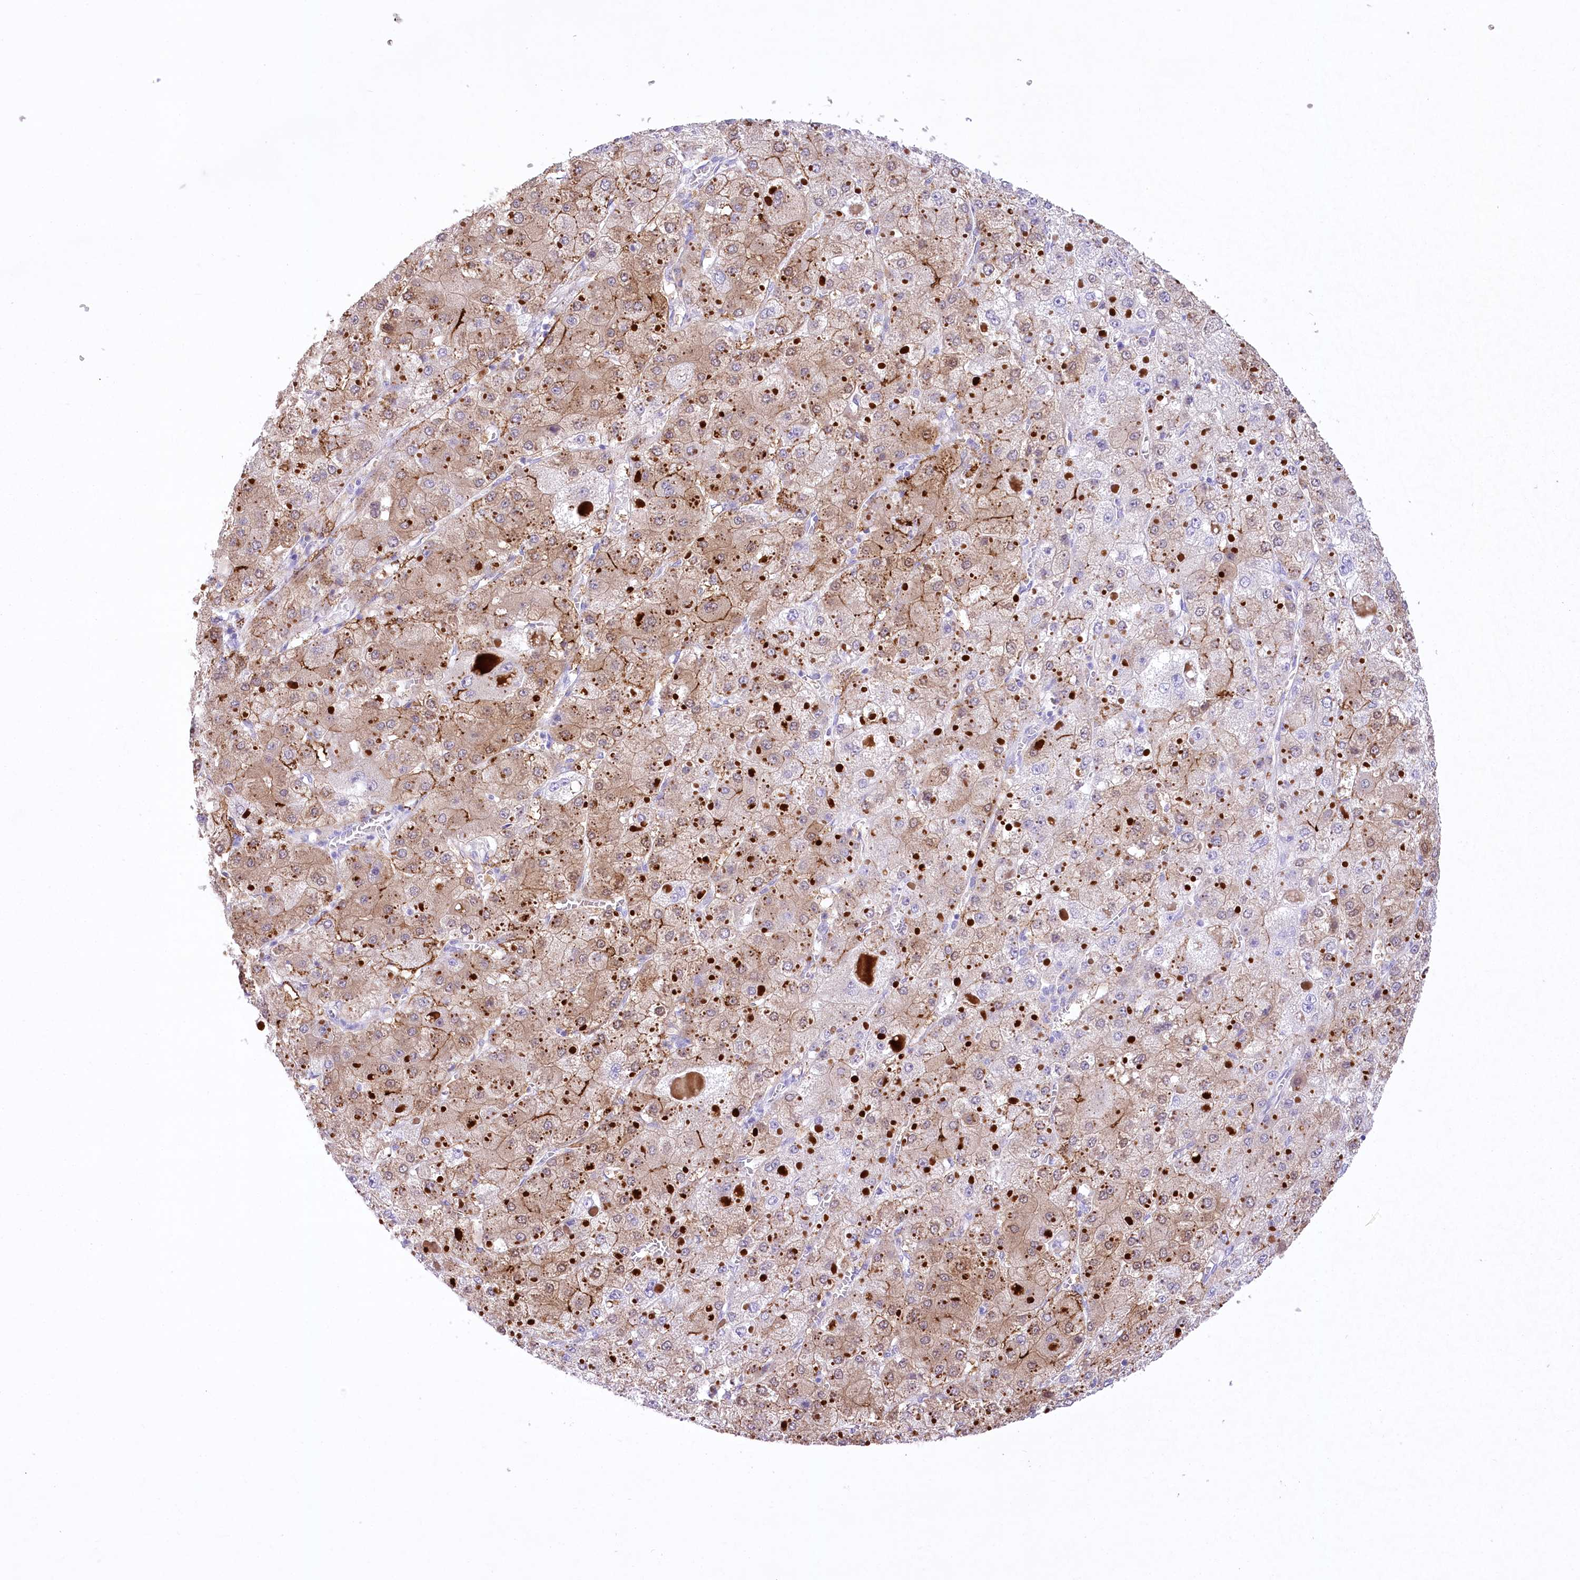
{"staining": {"intensity": "moderate", "quantity": "25%-75%", "location": "cytoplasmic/membranous"}, "tissue": "liver cancer", "cell_type": "Tumor cells", "image_type": "cancer", "snomed": [{"axis": "morphology", "description": "Carcinoma, Hepatocellular, NOS"}, {"axis": "topography", "description": "Liver"}], "caption": "Tumor cells show medium levels of moderate cytoplasmic/membranous positivity in approximately 25%-75% of cells in liver hepatocellular carcinoma.", "gene": "PBLD", "patient": {"sex": "female", "age": 73}}